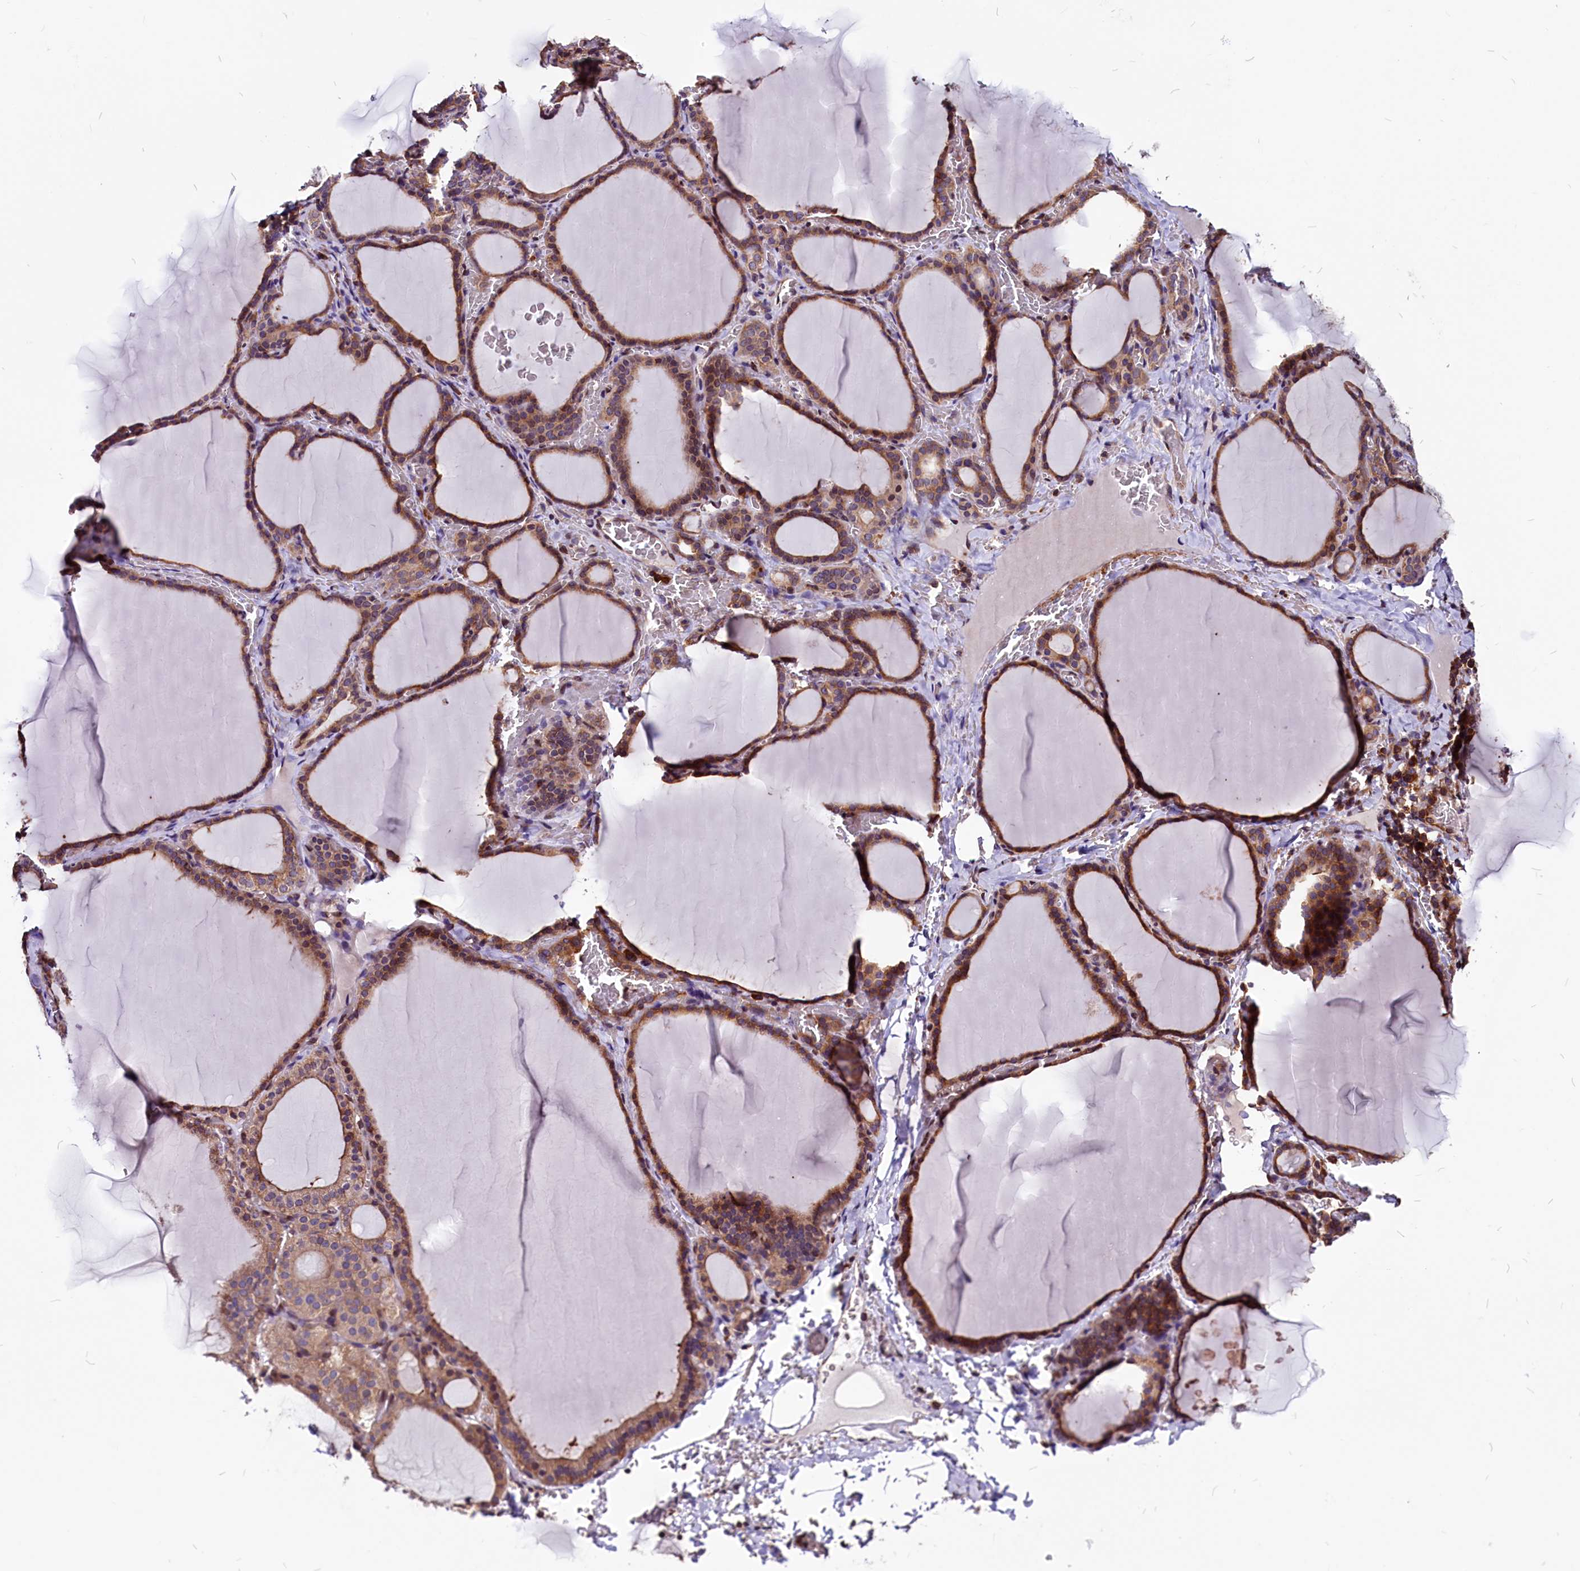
{"staining": {"intensity": "moderate", "quantity": ">75%", "location": "cytoplasmic/membranous"}, "tissue": "thyroid gland", "cell_type": "Glandular cells", "image_type": "normal", "snomed": [{"axis": "morphology", "description": "Normal tissue, NOS"}, {"axis": "topography", "description": "Thyroid gland"}], "caption": "There is medium levels of moderate cytoplasmic/membranous positivity in glandular cells of unremarkable thyroid gland, as demonstrated by immunohistochemical staining (brown color).", "gene": "EIF3G", "patient": {"sex": "female", "age": 39}}